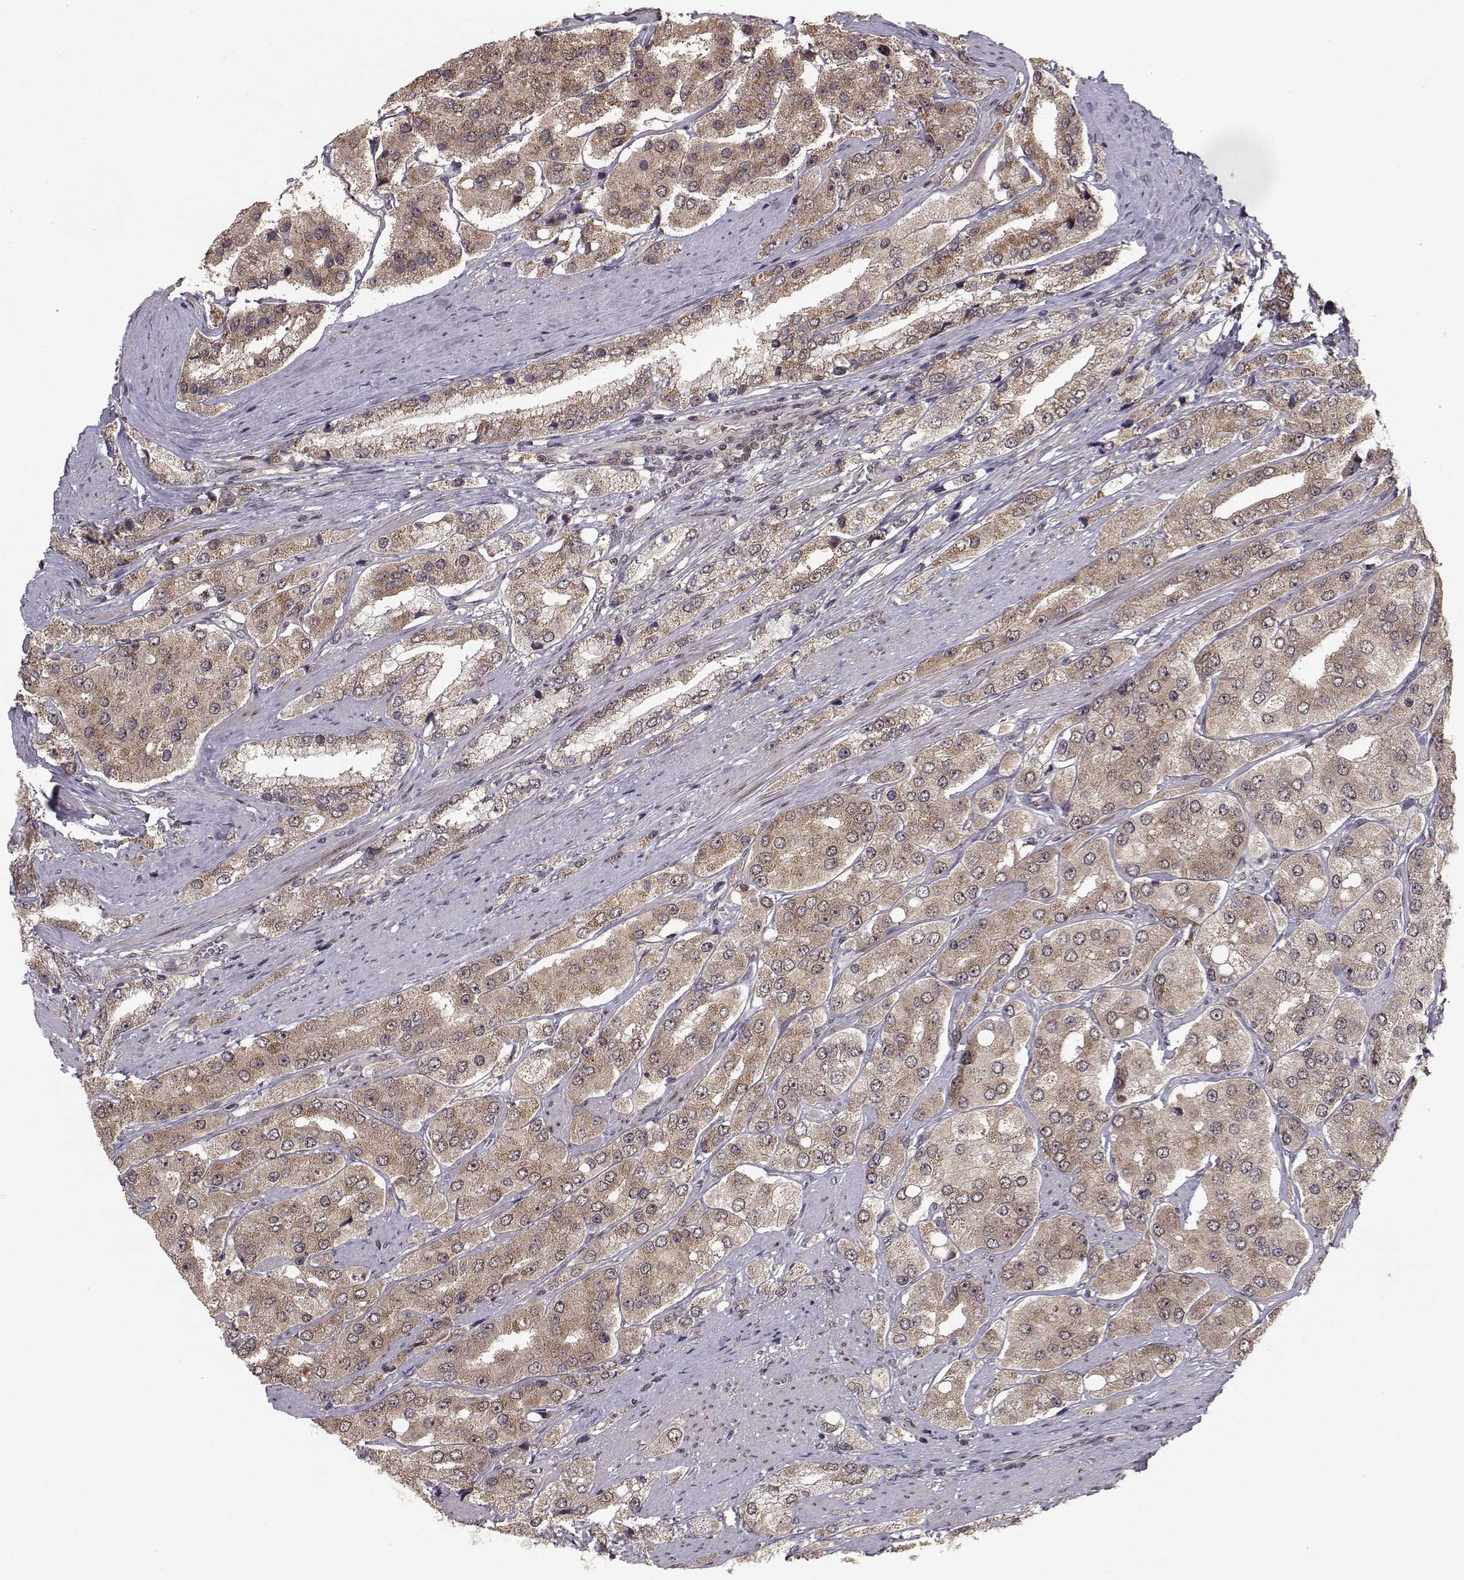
{"staining": {"intensity": "moderate", "quantity": ">75%", "location": "cytoplasmic/membranous"}, "tissue": "prostate cancer", "cell_type": "Tumor cells", "image_type": "cancer", "snomed": [{"axis": "morphology", "description": "Adenocarcinoma, Low grade"}, {"axis": "topography", "description": "Prostate"}], "caption": "Brown immunohistochemical staining in prostate adenocarcinoma (low-grade) displays moderate cytoplasmic/membranous positivity in approximately >75% of tumor cells. (Brightfield microscopy of DAB IHC at high magnification).", "gene": "PLEKHG3", "patient": {"sex": "male", "age": 69}}